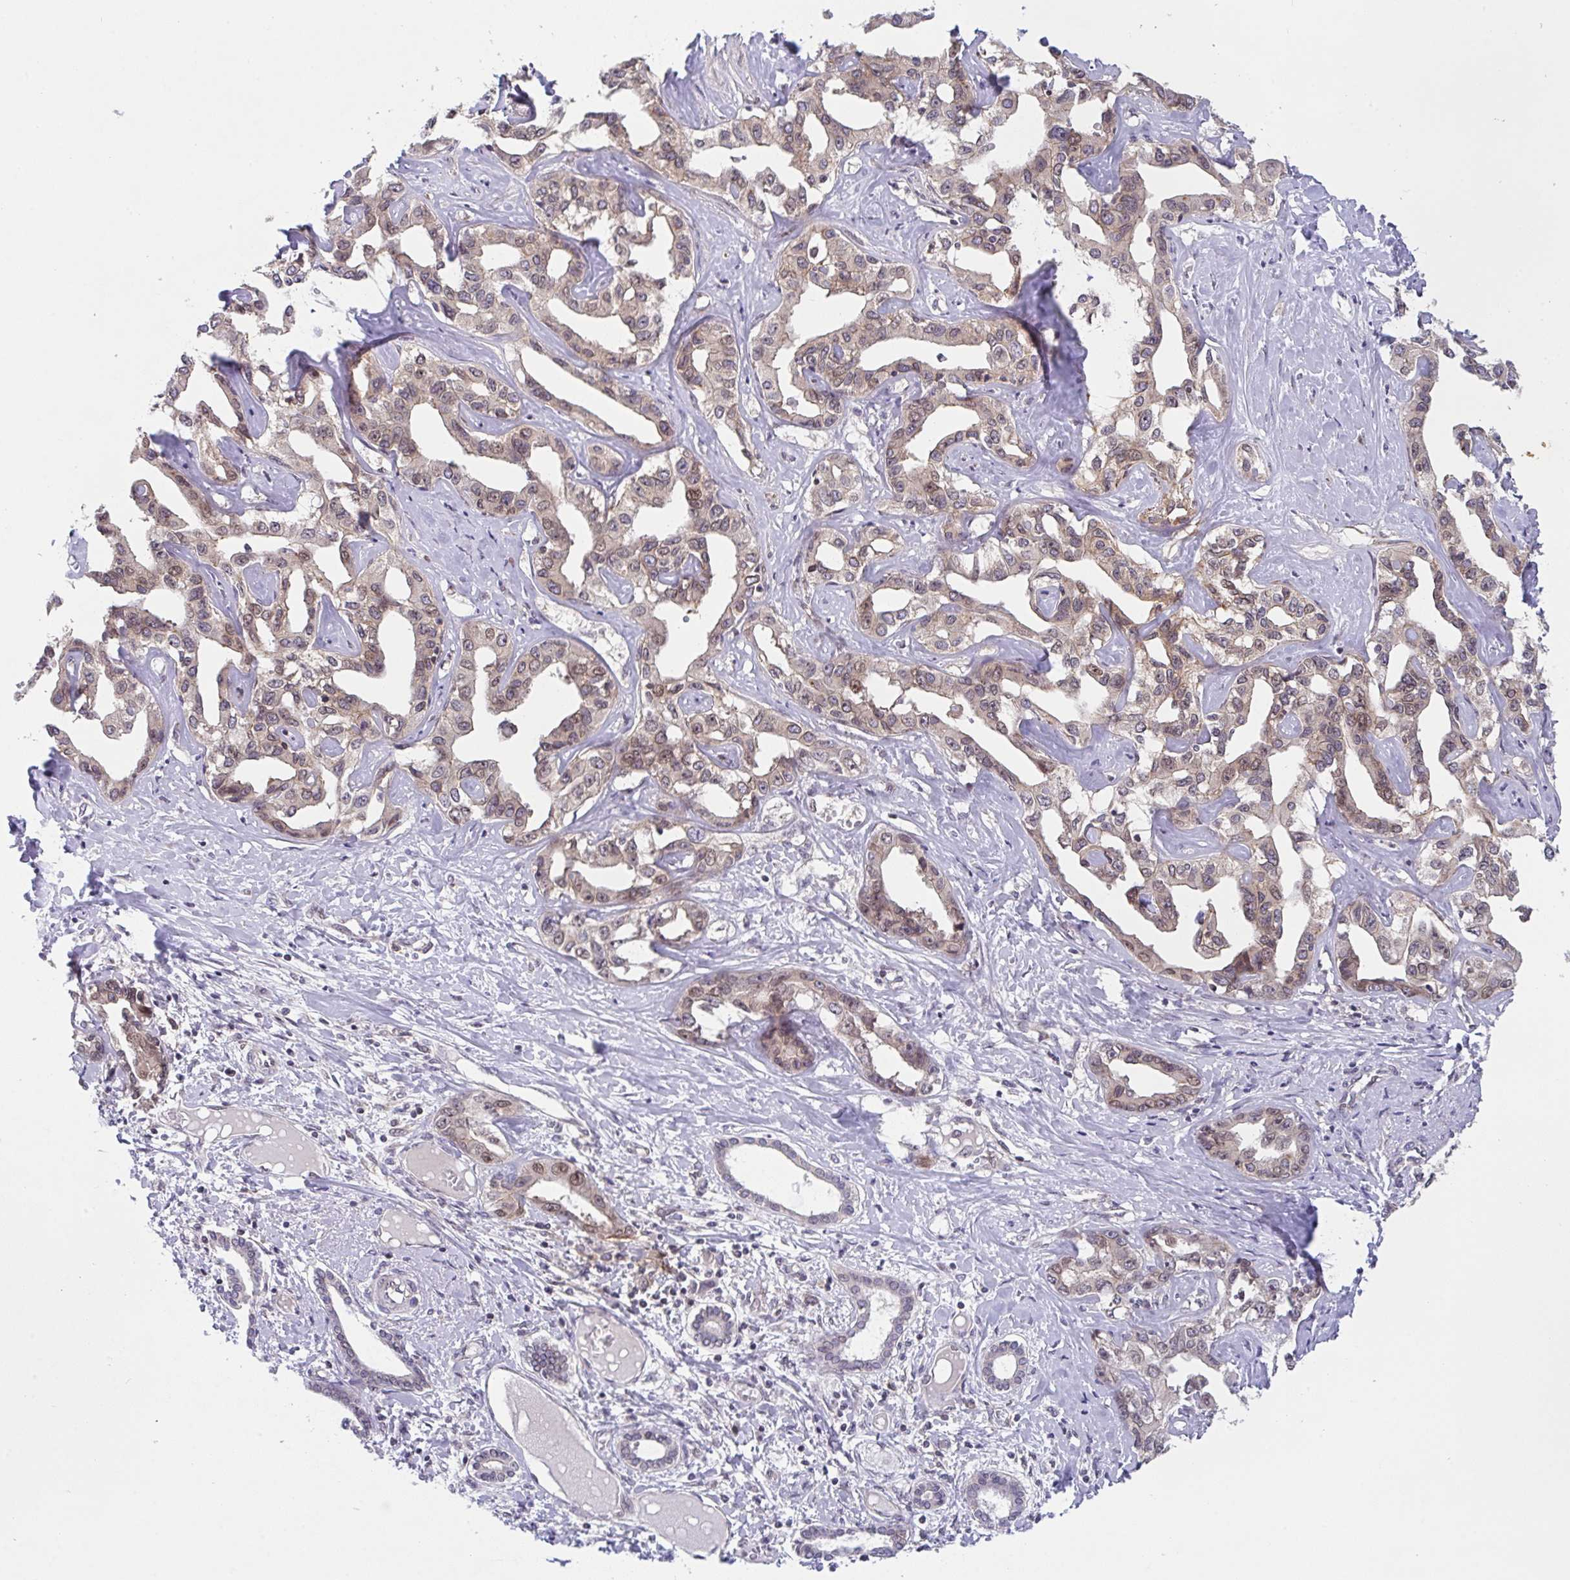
{"staining": {"intensity": "moderate", "quantity": ">75%", "location": "cytoplasmic/membranous,nuclear"}, "tissue": "liver cancer", "cell_type": "Tumor cells", "image_type": "cancer", "snomed": [{"axis": "morphology", "description": "Cholangiocarcinoma"}, {"axis": "topography", "description": "Liver"}], "caption": "Liver cancer (cholangiocarcinoma) stained with DAB (3,3'-diaminobenzidine) IHC demonstrates medium levels of moderate cytoplasmic/membranous and nuclear expression in about >75% of tumor cells.", "gene": "RBM18", "patient": {"sex": "male", "age": 59}}